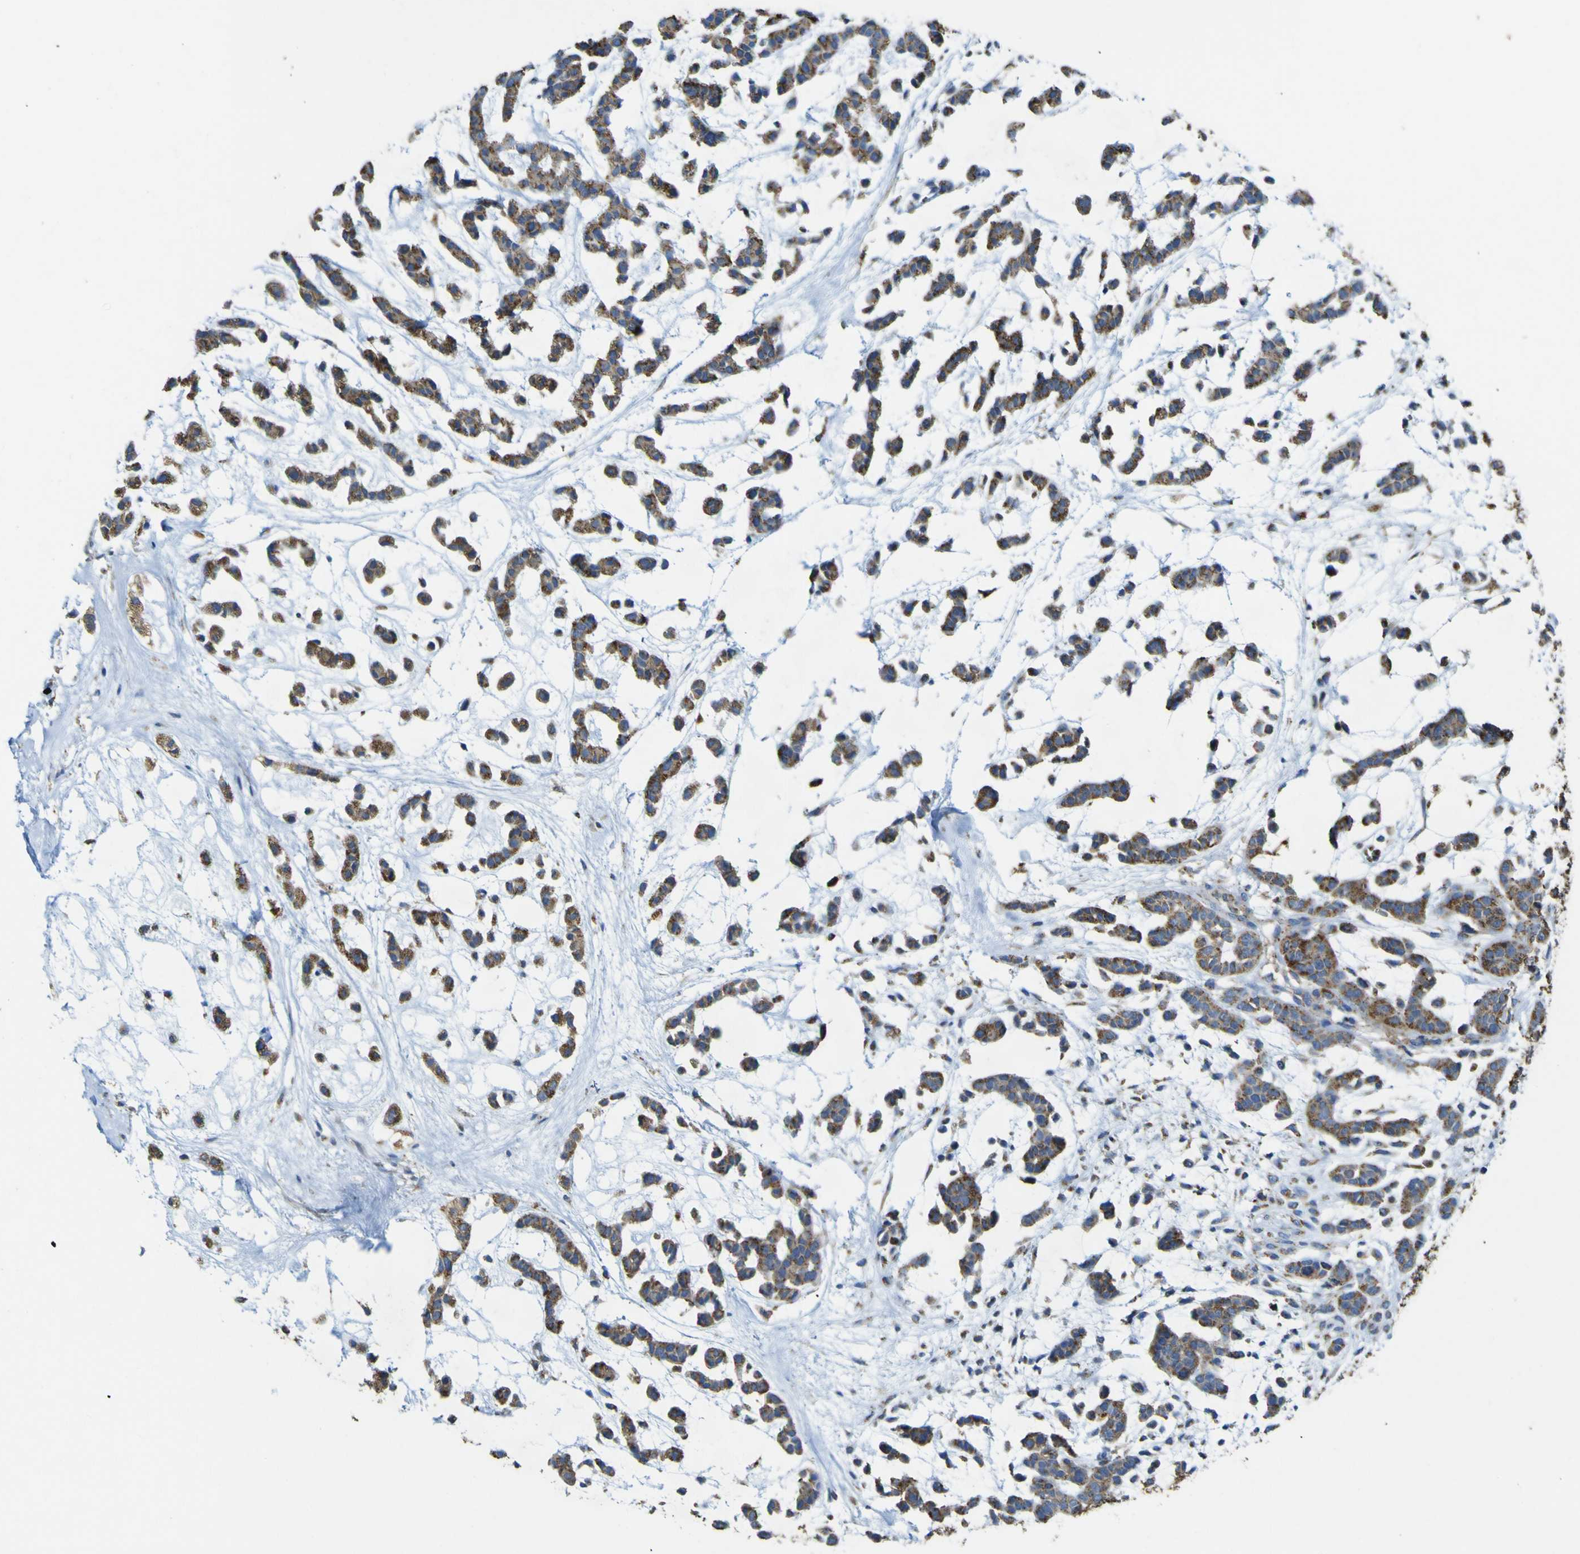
{"staining": {"intensity": "moderate", "quantity": ">75%", "location": "cytoplasmic/membranous"}, "tissue": "head and neck cancer", "cell_type": "Tumor cells", "image_type": "cancer", "snomed": [{"axis": "morphology", "description": "Adenocarcinoma, NOS"}, {"axis": "morphology", "description": "Adenoma, NOS"}, {"axis": "topography", "description": "Head-Neck"}], "caption": "Moderate cytoplasmic/membranous positivity for a protein is identified in about >75% of tumor cells of adenocarcinoma (head and neck) using immunohistochemistry (IHC).", "gene": "ACSL3", "patient": {"sex": "female", "age": 55}}